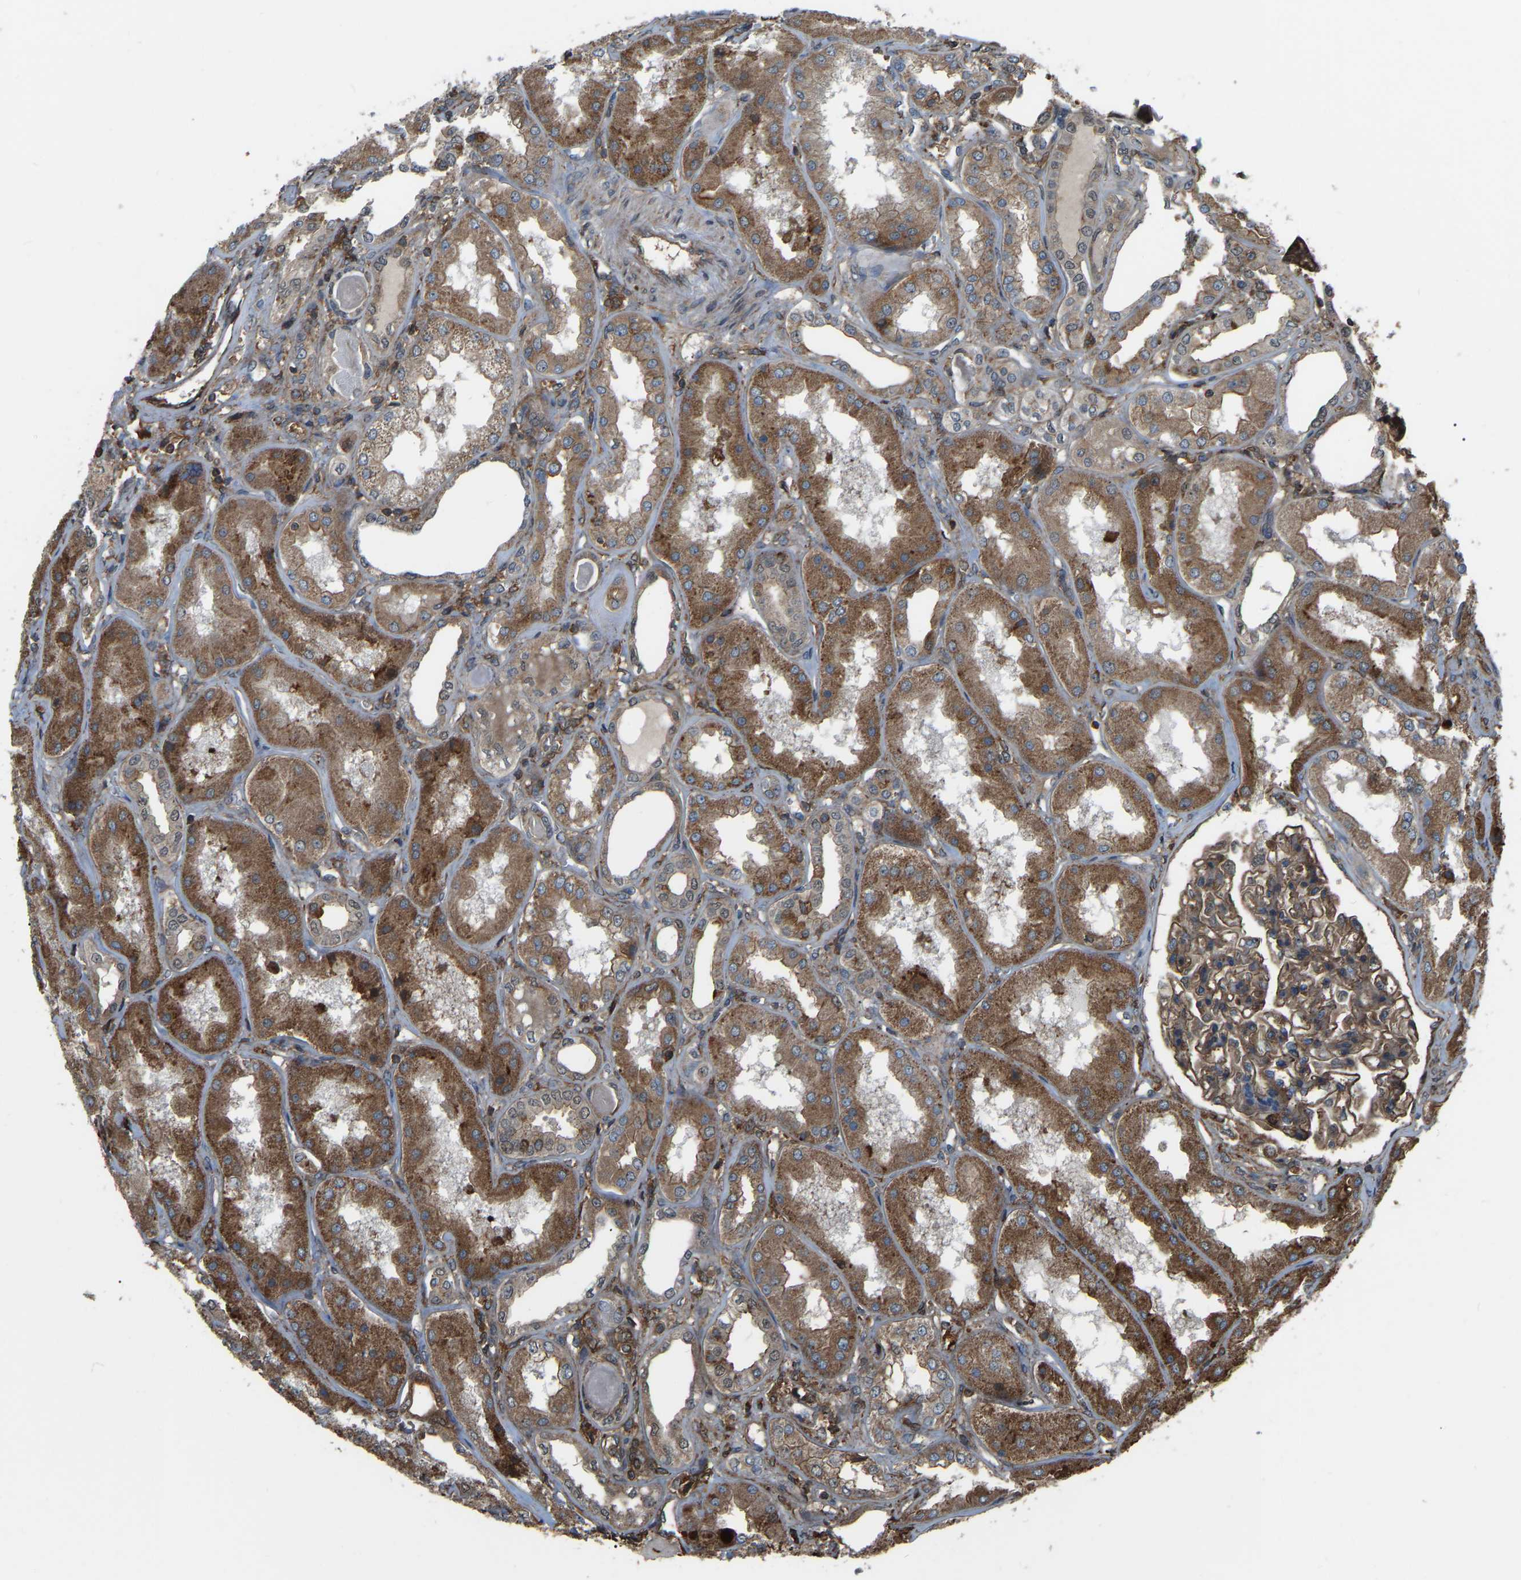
{"staining": {"intensity": "moderate", "quantity": ">75%", "location": "cytoplasmic/membranous"}, "tissue": "kidney", "cell_type": "Cells in glomeruli", "image_type": "normal", "snomed": [{"axis": "morphology", "description": "Normal tissue, NOS"}, {"axis": "topography", "description": "Kidney"}], "caption": "Moderate cytoplasmic/membranous staining for a protein is appreciated in approximately >75% of cells in glomeruli of normal kidney using immunohistochemistry (IHC).", "gene": "SAMD9L", "patient": {"sex": "female", "age": 56}}